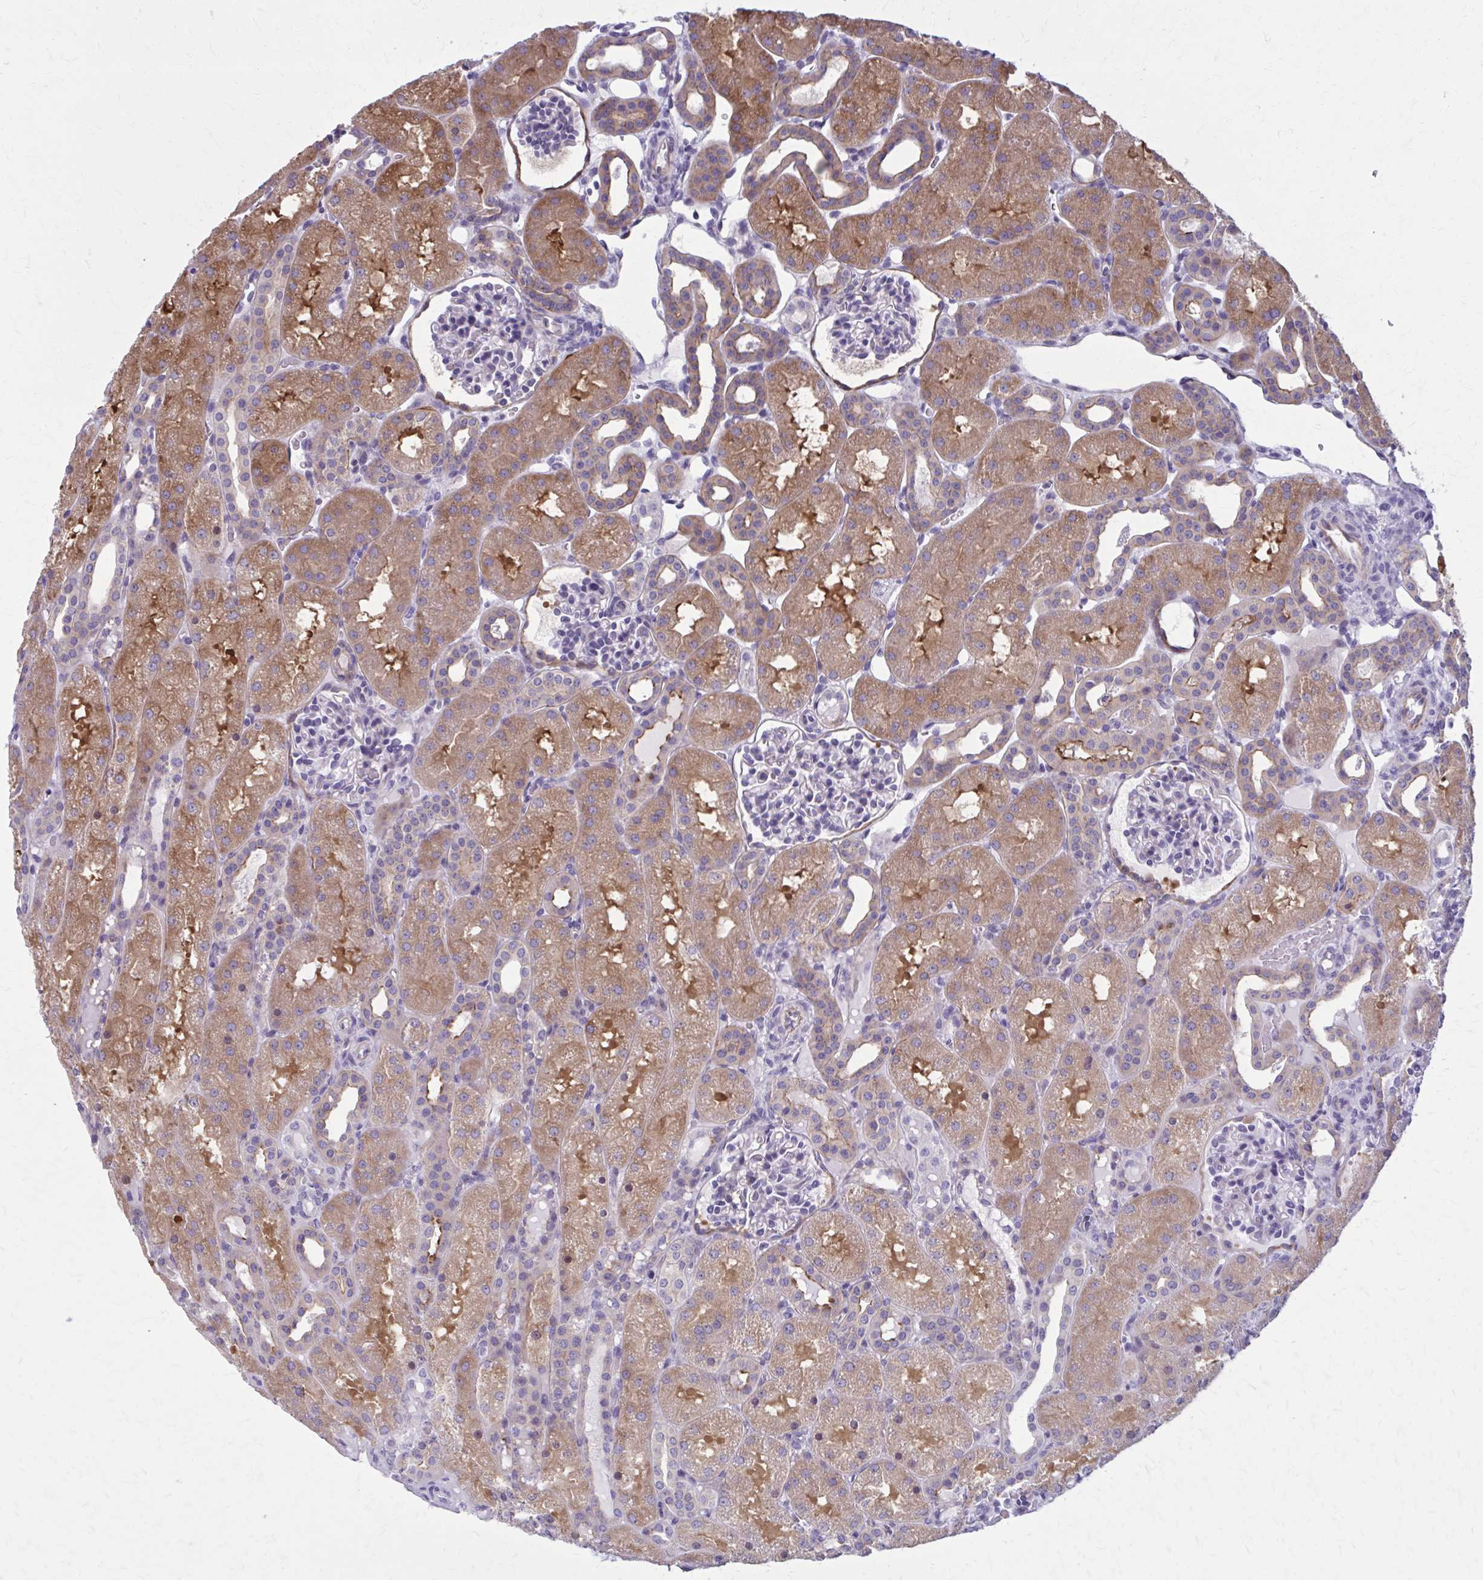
{"staining": {"intensity": "negative", "quantity": "none", "location": "none"}, "tissue": "kidney", "cell_type": "Cells in glomeruli", "image_type": "normal", "snomed": [{"axis": "morphology", "description": "Normal tissue, NOS"}, {"axis": "topography", "description": "Kidney"}], "caption": "Immunohistochemistry (IHC) photomicrograph of normal human kidney stained for a protein (brown), which demonstrates no staining in cells in glomeruli. Nuclei are stained in blue.", "gene": "ZDHHC7", "patient": {"sex": "male", "age": 2}}